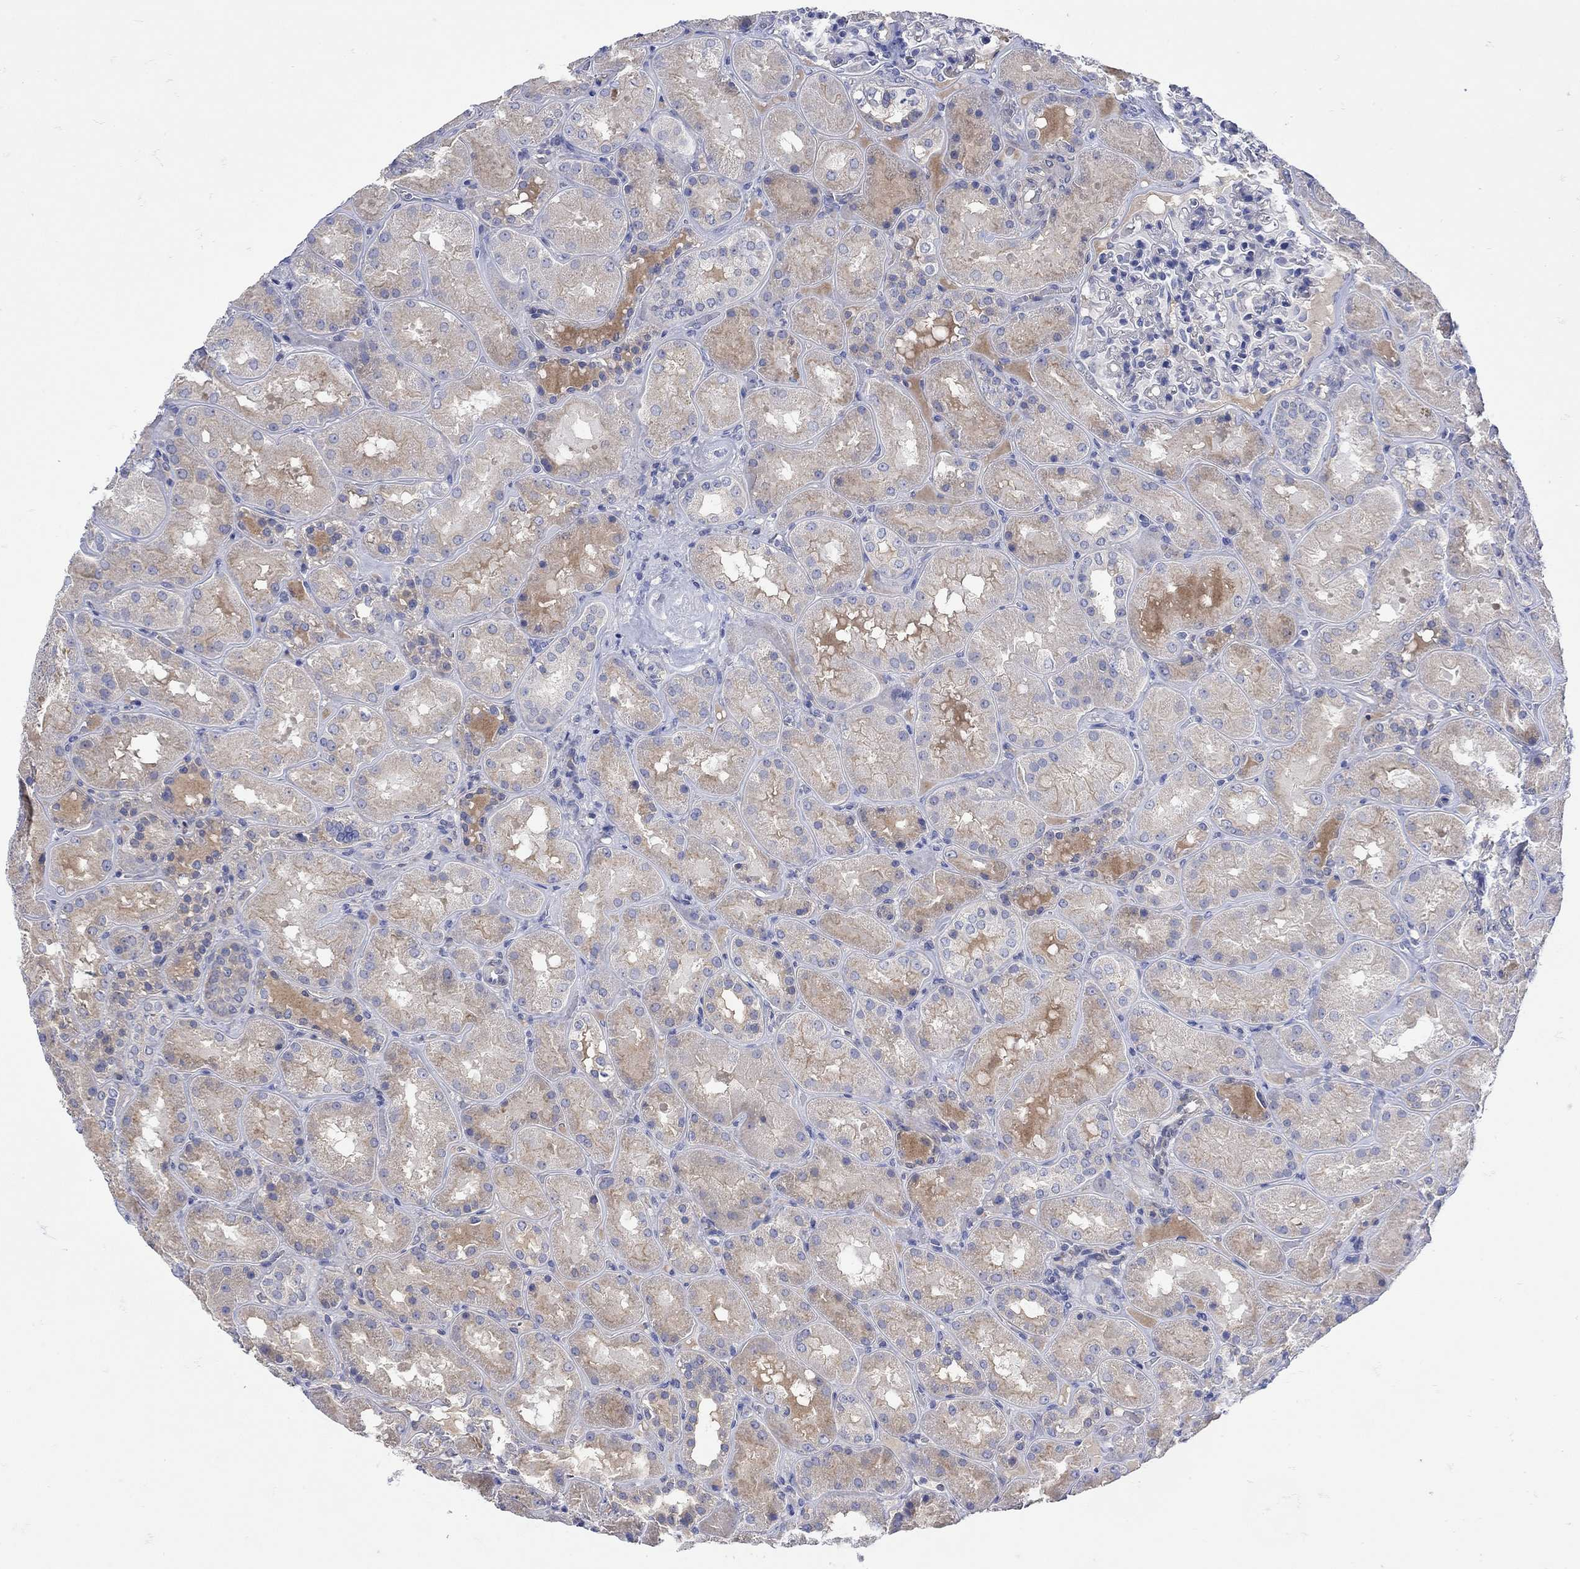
{"staining": {"intensity": "negative", "quantity": "none", "location": "none"}, "tissue": "kidney", "cell_type": "Cells in glomeruli", "image_type": "normal", "snomed": [{"axis": "morphology", "description": "Normal tissue, NOS"}, {"axis": "topography", "description": "Kidney"}], "caption": "The photomicrograph exhibits no staining of cells in glomeruli in unremarkable kidney. (Brightfield microscopy of DAB (3,3'-diaminobenzidine) immunohistochemistry at high magnification).", "gene": "MSI1", "patient": {"sex": "male", "age": 73}}